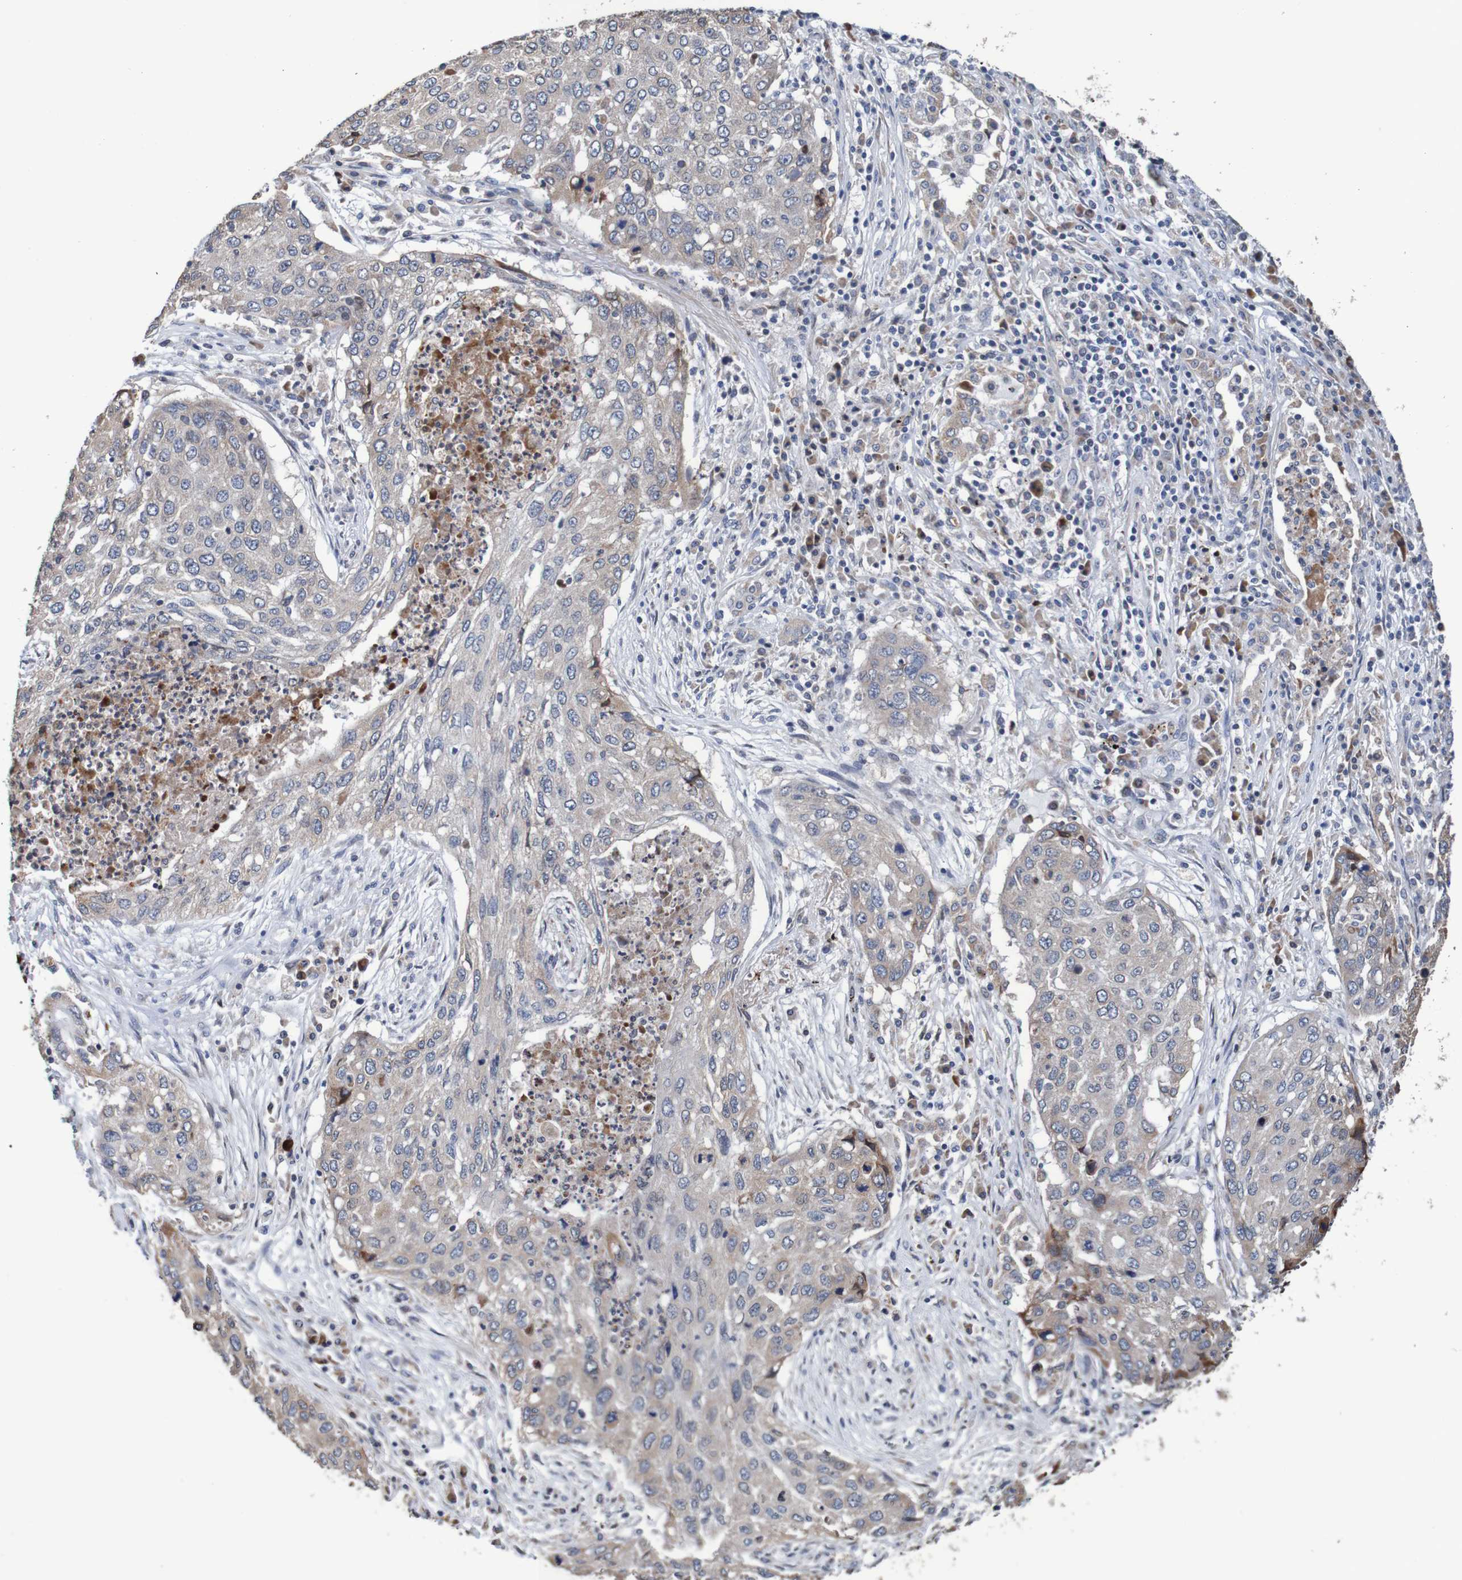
{"staining": {"intensity": "weak", "quantity": ">75%", "location": "cytoplasmic/membranous"}, "tissue": "lung cancer", "cell_type": "Tumor cells", "image_type": "cancer", "snomed": [{"axis": "morphology", "description": "Squamous cell carcinoma, NOS"}, {"axis": "topography", "description": "Lung"}], "caption": "Protein staining reveals weak cytoplasmic/membranous staining in about >75% of tumor cells in lung squamous cell carcinoma.", "gene": "FIBP", "patient": {"sex": "female", "age": 63}}